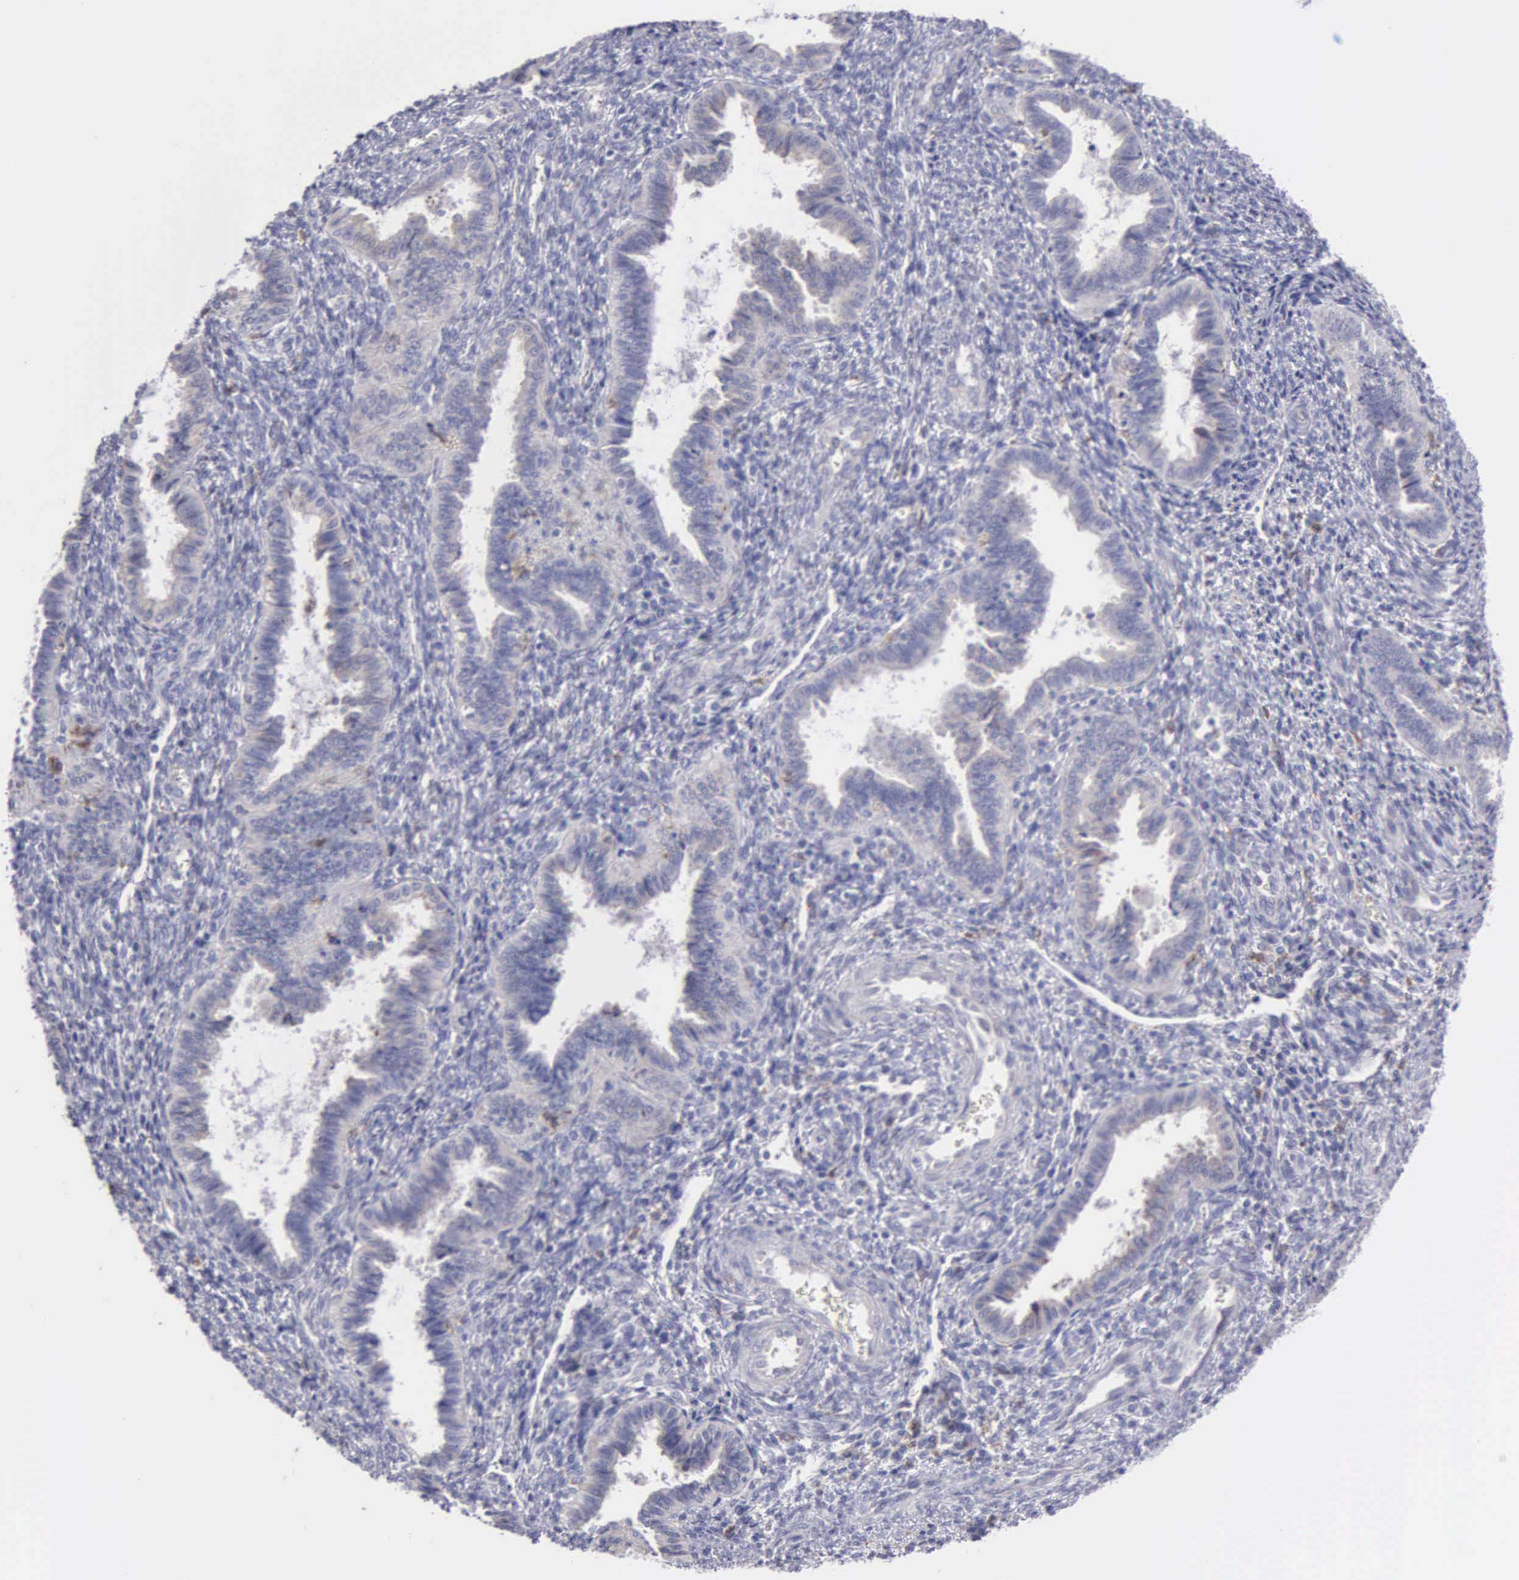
{"staining": {"intensity": "weak", "quantity": "<25%", "location": "cytoplasmic/membranous"}, "tissue": "endometrium", "cell_type": "Cells in endometrial stroma", "image_type": "normal", "snomed": [{"axis": "morphology", "description": "Normal tissue, NOS"}, {"axis": "topography", "description": "Endometrium"}], "caption": "Immunohistochemical staining of benign endometrium shows no significant positivity in cells in endometrial stroma.", "gene": "TYRP1", "patient": {"sex": "female", "age": 36}}